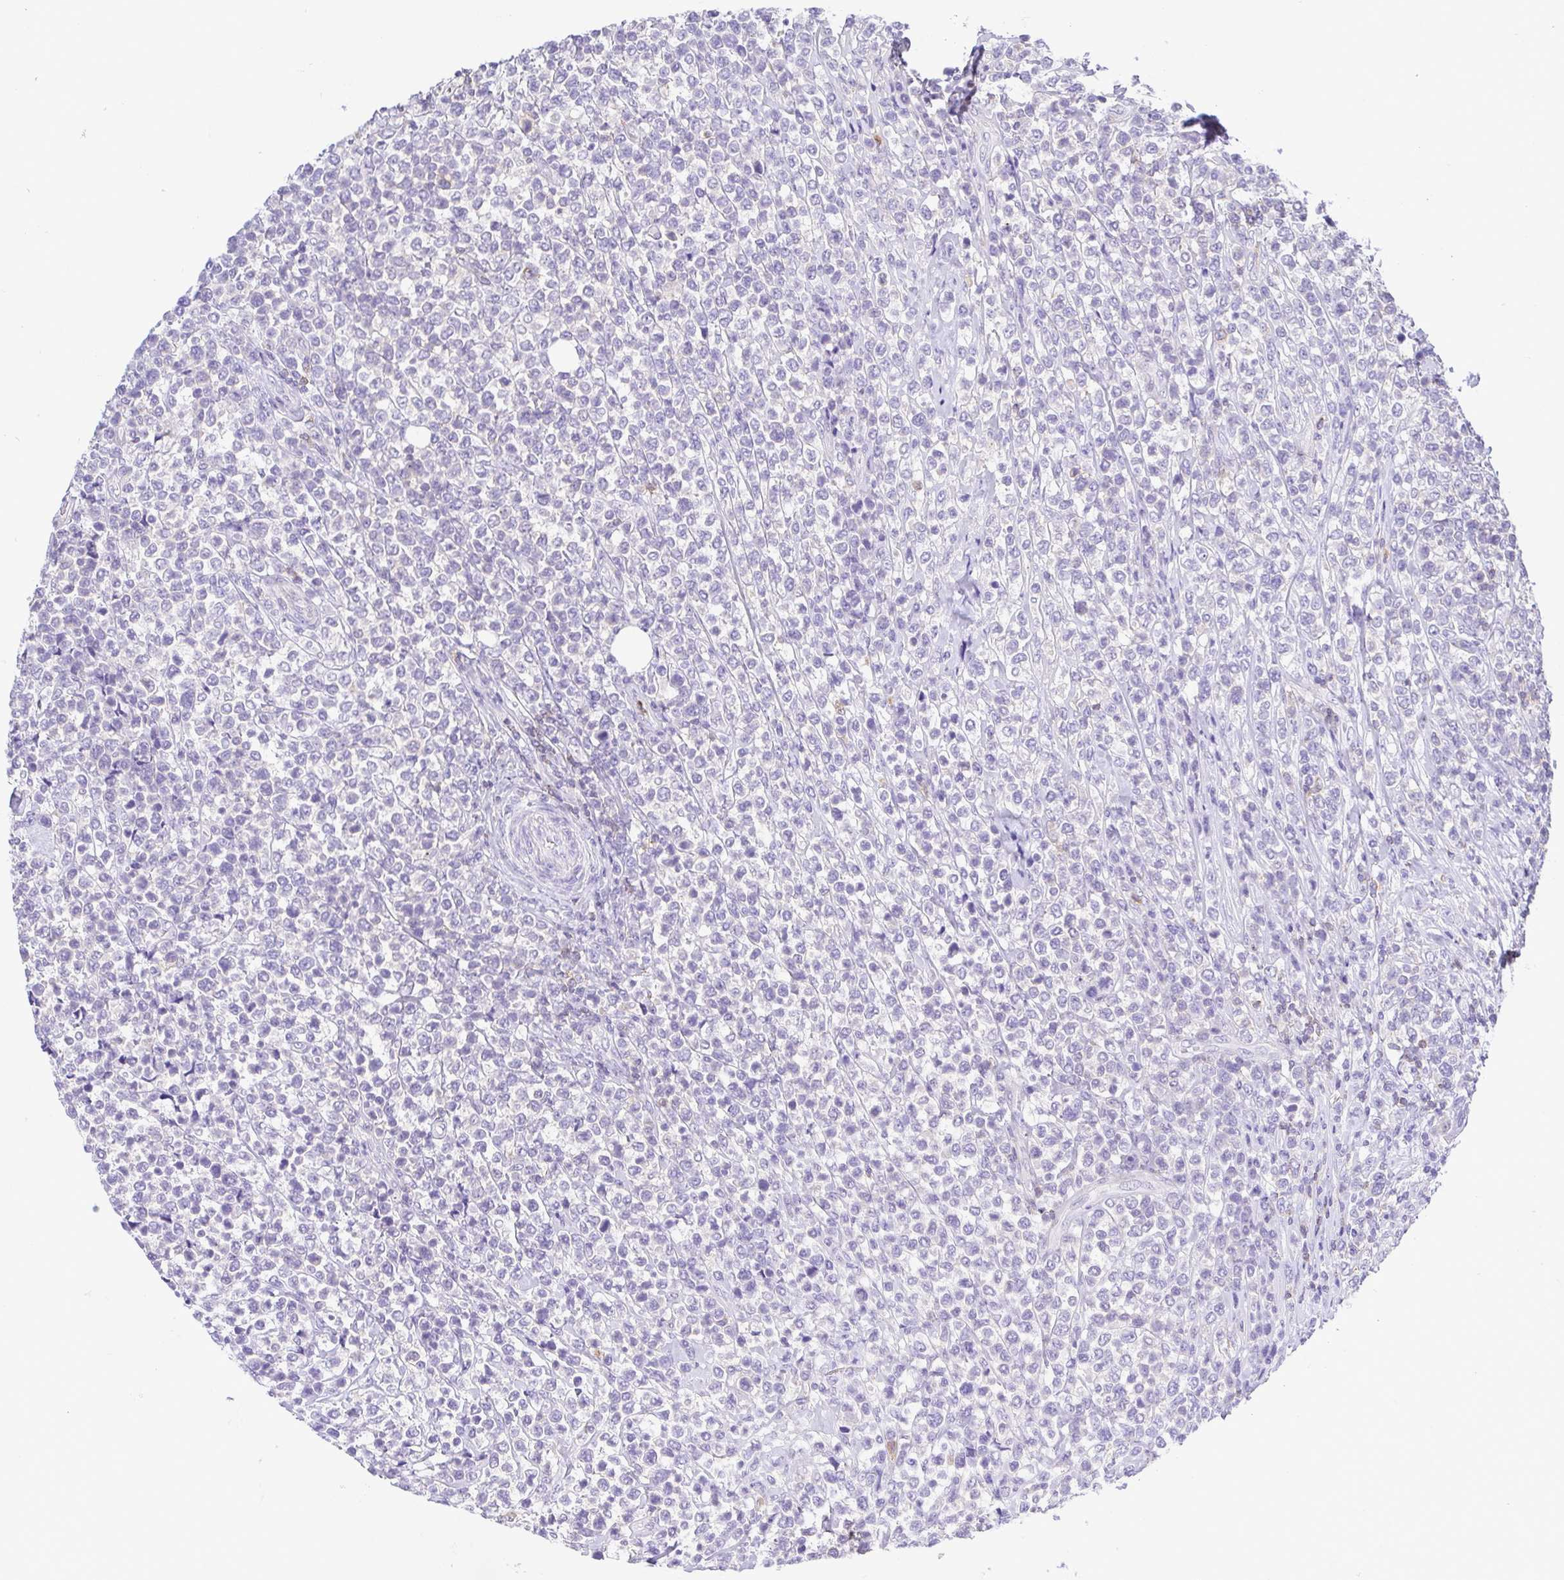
{"staining": {"intensity": "negative", "quantity": "none", "location": "none"}, "tissue": "lymphoma", "cell_type": "Tumor cells", "image_type": "cancer", "snomed": [{"axis": "morphology", "description": "Malignant lymphoma, non-Hodgkin's type, High grade"}, {"axis": "topography", "description": "Soft tissue"}], "caption": "IHC of lymphoma displays no staining in tumor cells.", "gene": "PGLYRP1", "patient": {"sex": "female", "age": 56}}